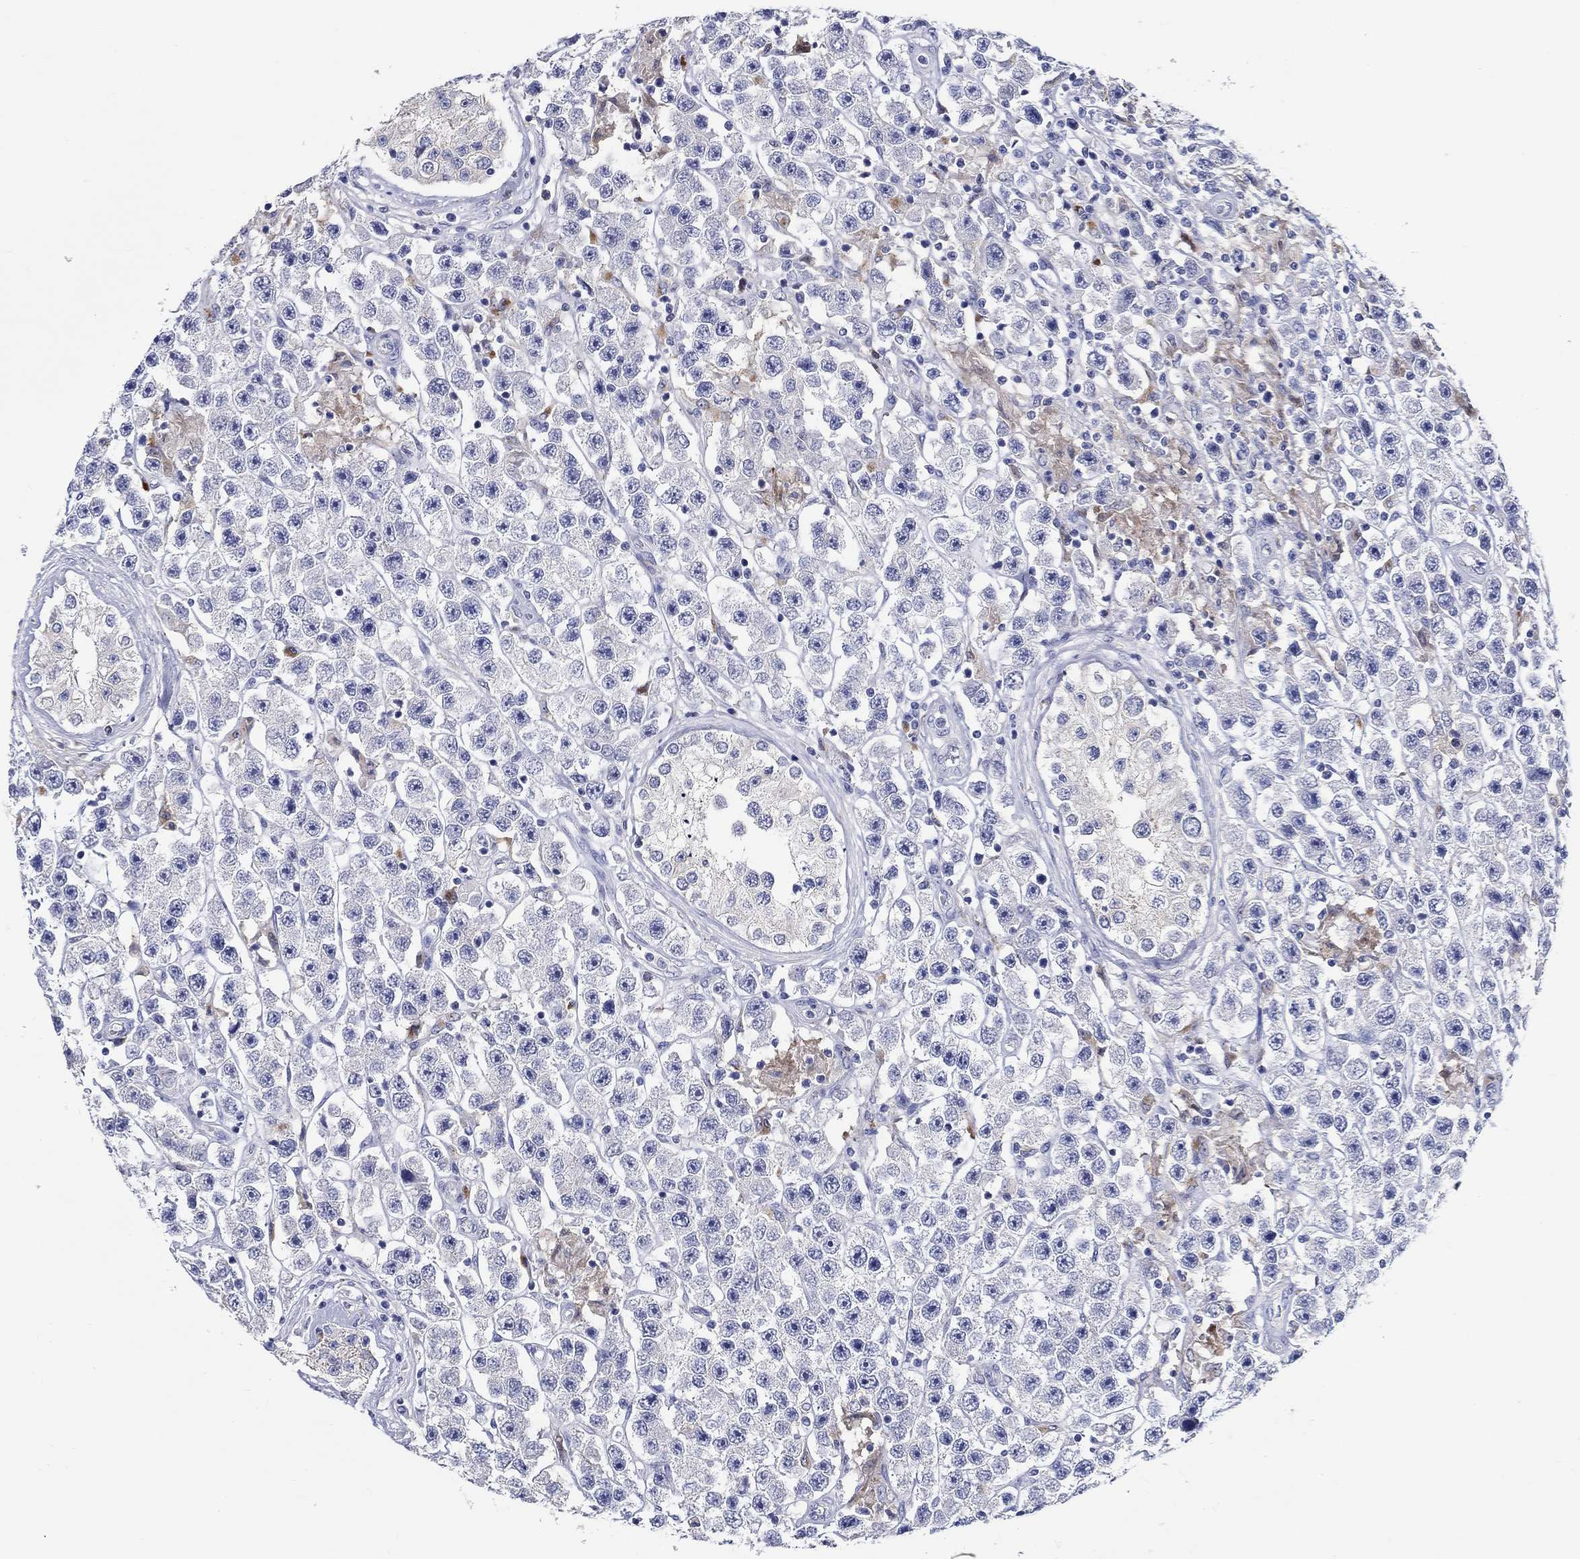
{"staining": {"intensity": "negative", "quantity": "none", "location": "none"}, "tissue": "testis cancer", "cell_type": "Tumor cells", "image_type": "cancer", "snomed": [{"axis": "morphology", "description": "Seminoma, NOS"}, {"axis": "topography", "description": "Testis"}], "caption": "Histopathology image shows no protein positivity in tumor cells of seminoma (testis) tissue.", "gene": "RAP1GAP", "patient": {"sex": "male", "age": 45}}